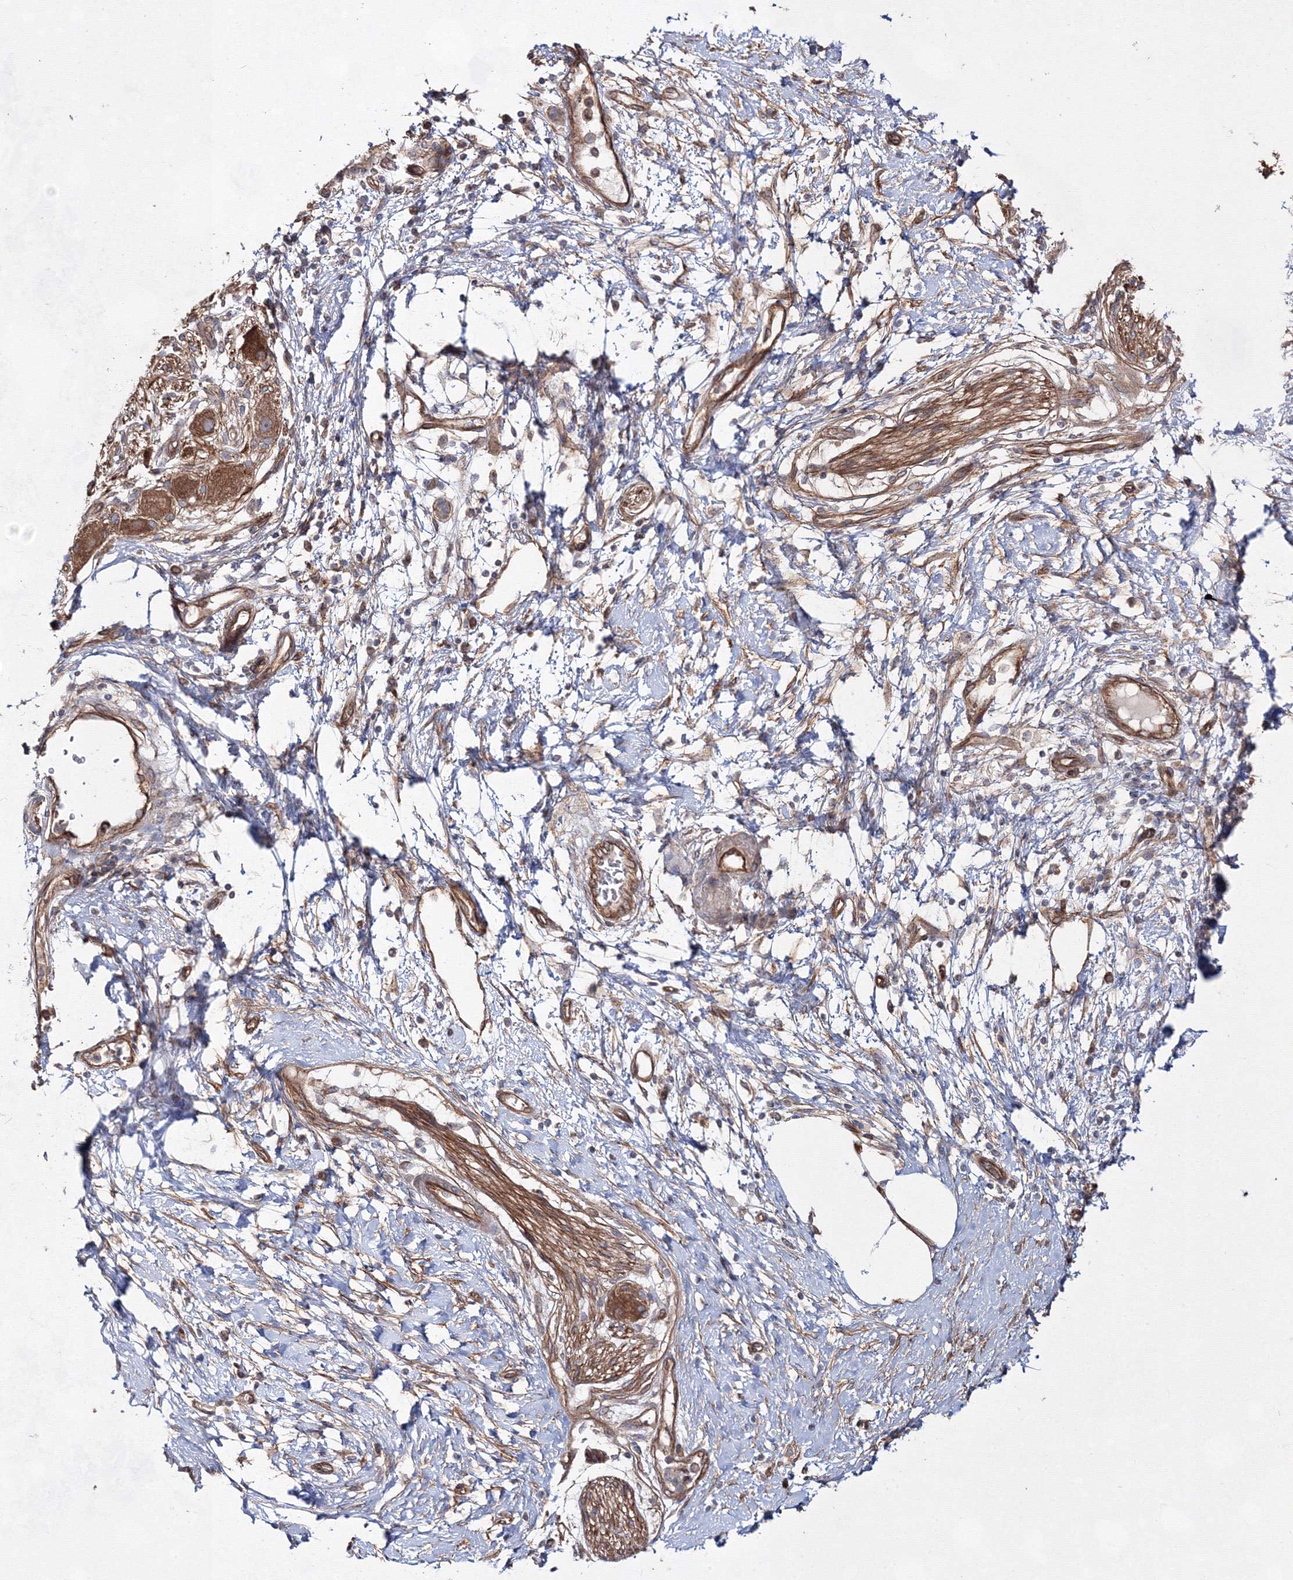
{"staining": {"intensity": "moderate", "quantity": ">75%", "location": "cytoplasmic/membranous"}, "tissue": "pancreatic cancer", "cell_type": "Tumor cells", "image_type": "cancer", "snomed": [{"axis": "morphology", "description": "Adenocarcinoma, NOS"}, {"axis": "topography", "description": "Pancreas"}], "caption": "A medium amount of moderate cytoplasmic/membranous staining is seen in about >75% of tumor cells in adenocarcinoma (pancreatic) tissue.", "gene": "EXOC6", "patient": {"sex": "male", "age": 50}}